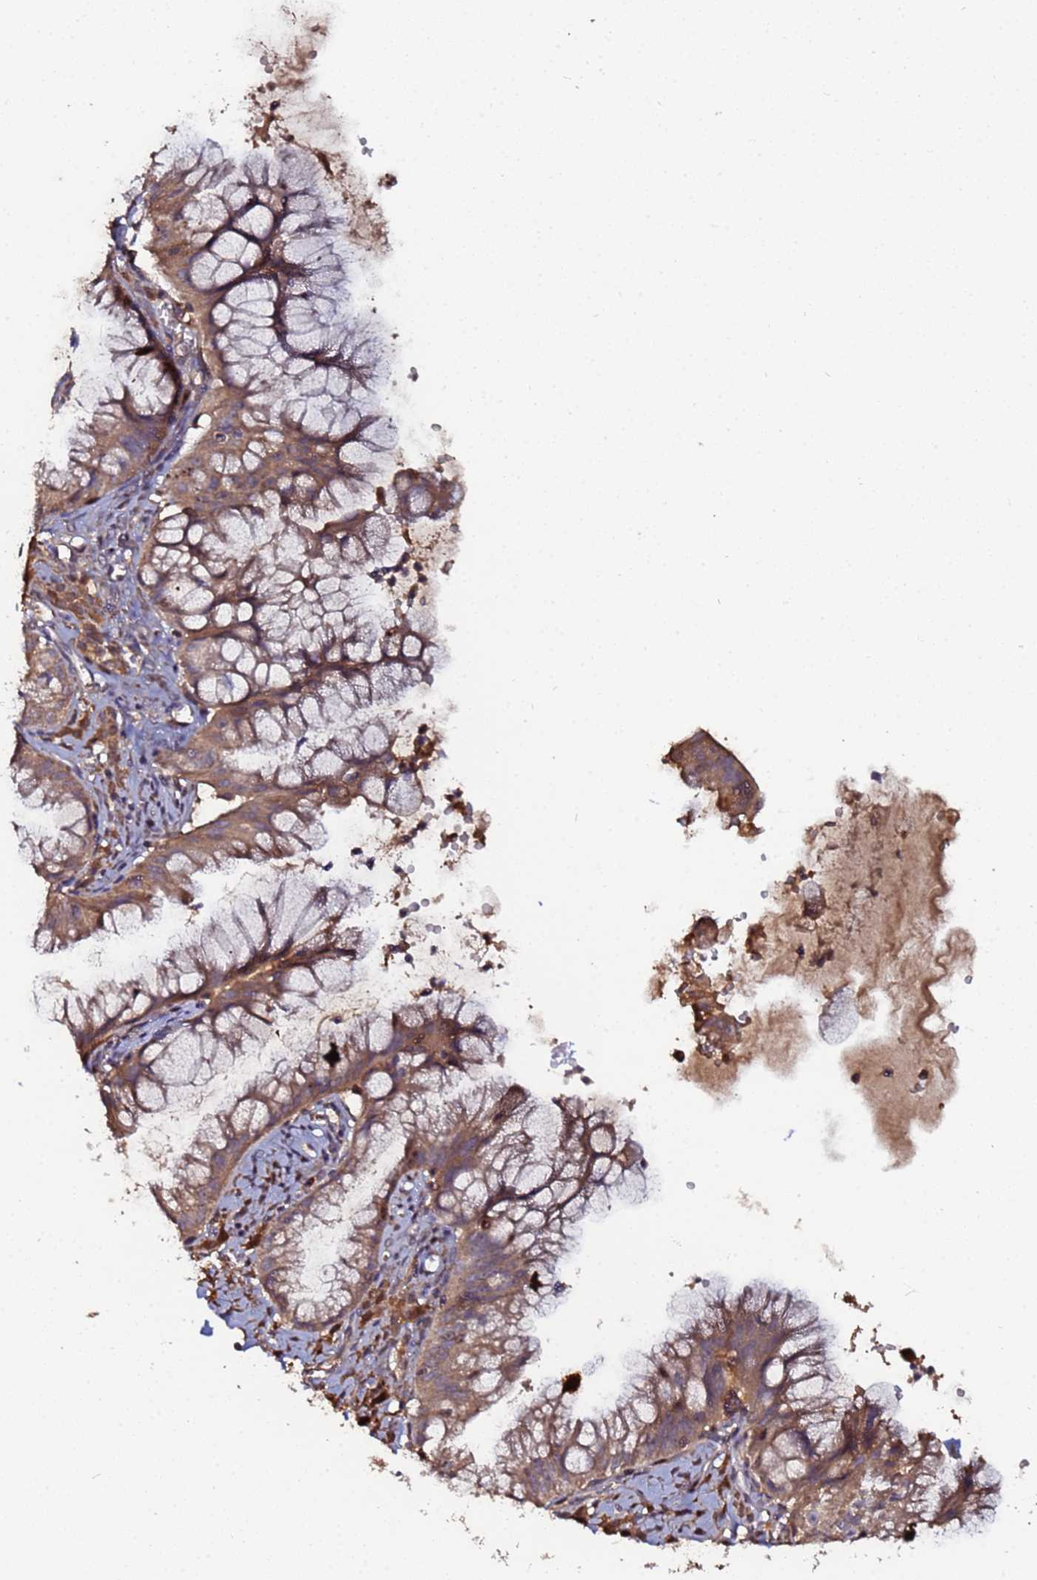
{"staining": {"intensity": "moderate", "quantity": ">75%", "location": "cytoplasmic/membranous"}, "tissue": "ovarian cancer", "cell_type": "Tumor cells", "image_type": "cancer", "snomed": [{"axis": "morphology", "description": "Cystadenocarcinoma, mucinous, NOS"}, {"axis": "topography", "description": "Ovary"}], "caption": "This micrograph demonstrates ovarian mucinous cystadenocarcinoma stained with immunohistochemistry to label a protein in brown. The cytoplasmic/membranous of tumor cells show moderate positivity for the protein. Nuclei are counter-stained blue.", "gene": "OSER1", "patient": {"sex": "female", "age": 70}}